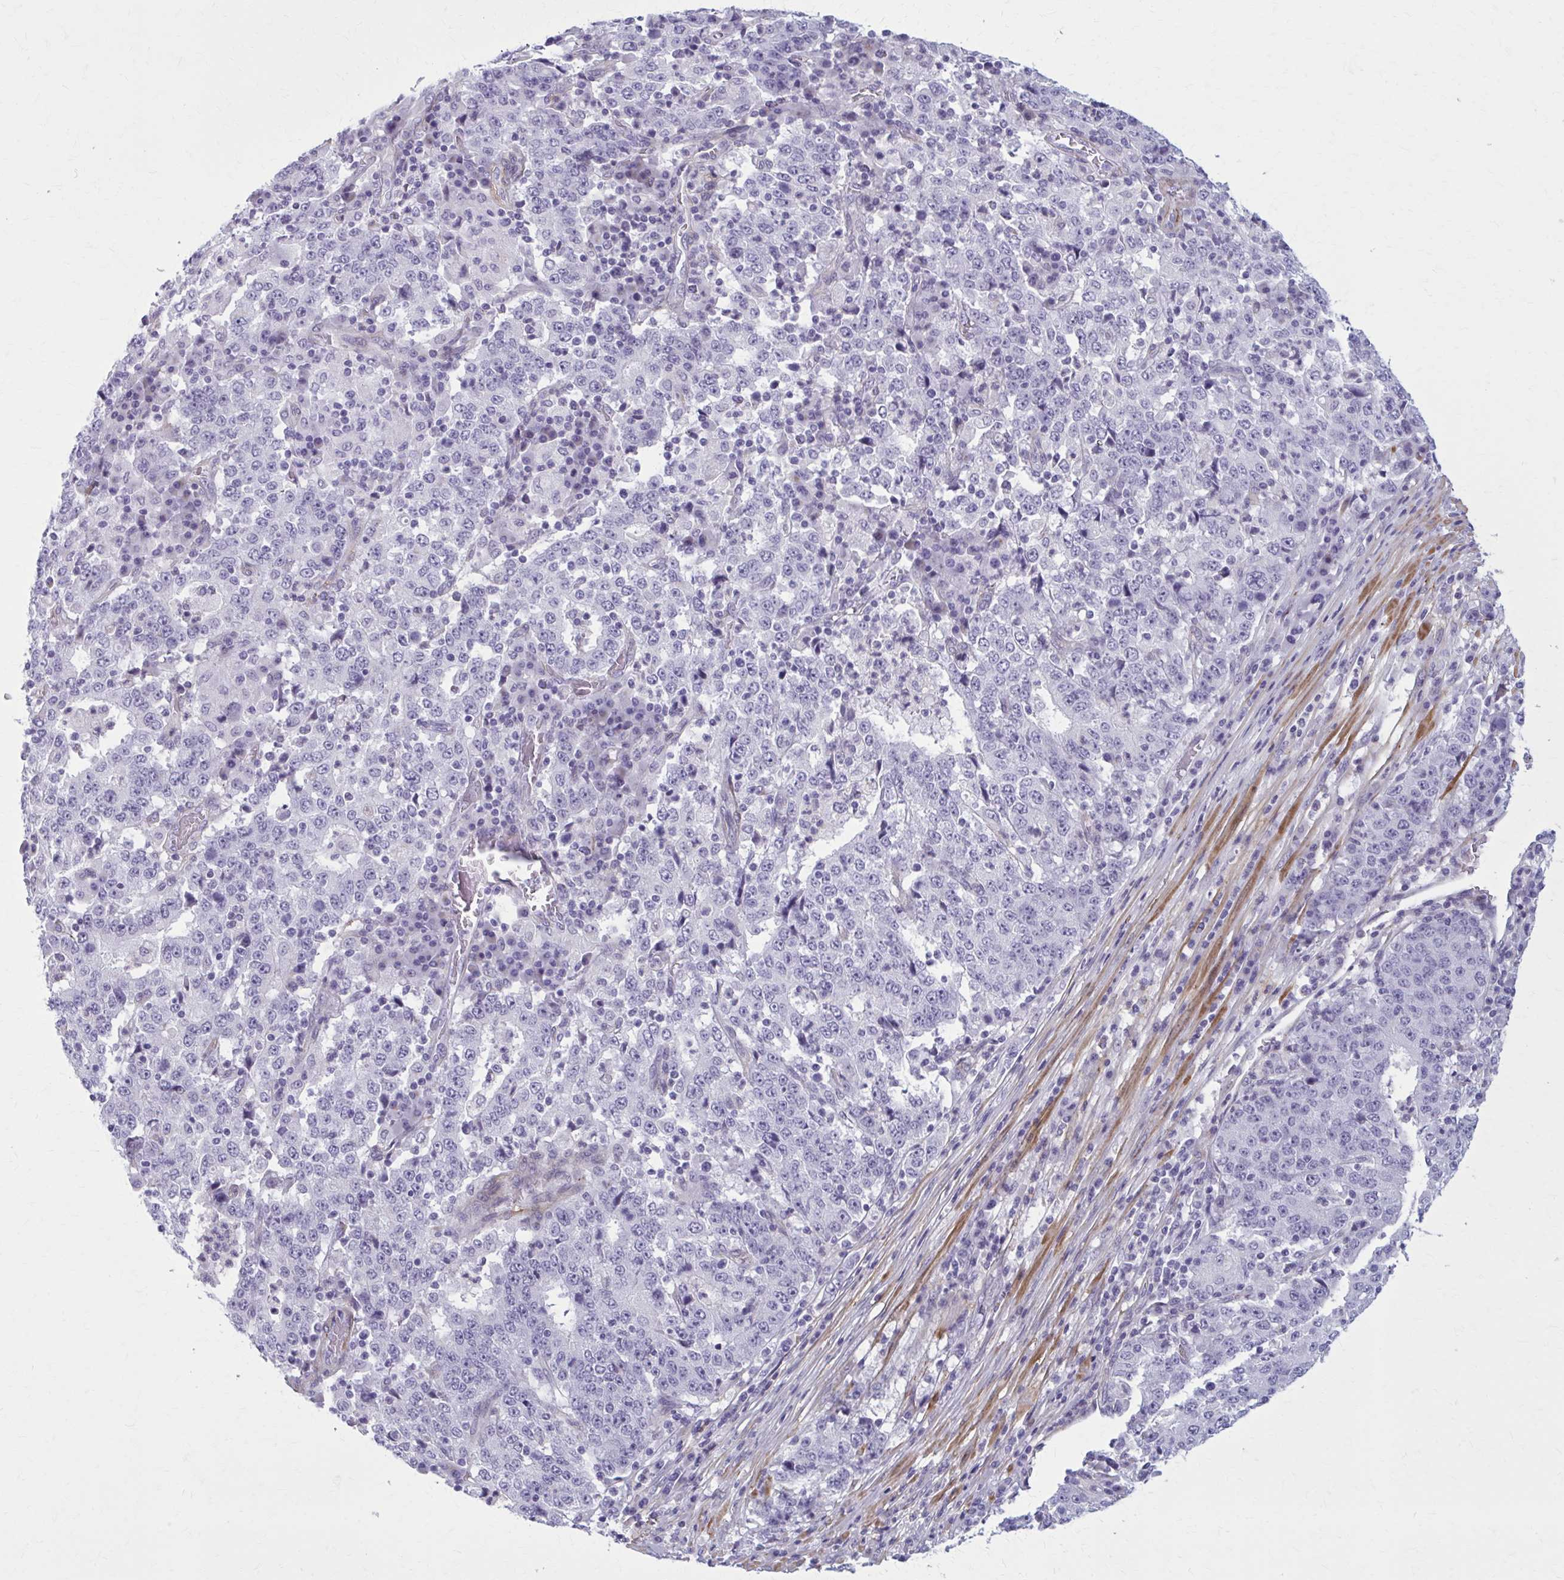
{"staining": {"intensity": "negative", "quantity": "none", "location": "none"}, "tissue": "stomach cancer", "cell_type": "Tumor cells", "image_type": "cancer", "snomed": [{"axis": "morphology", "description": "Adenocarcinoma, NOS"}, {"axis": "topography", "description": "Stomach"}], "caption": "Immunohistochemistry (IHC) histopathology image of human adenocarcinoma (stomach) stained for a protein (brown), which displays no positivity in tumor cells.", "gene": "AKAP12", "patient": {"sex": "male", "age": 59}}